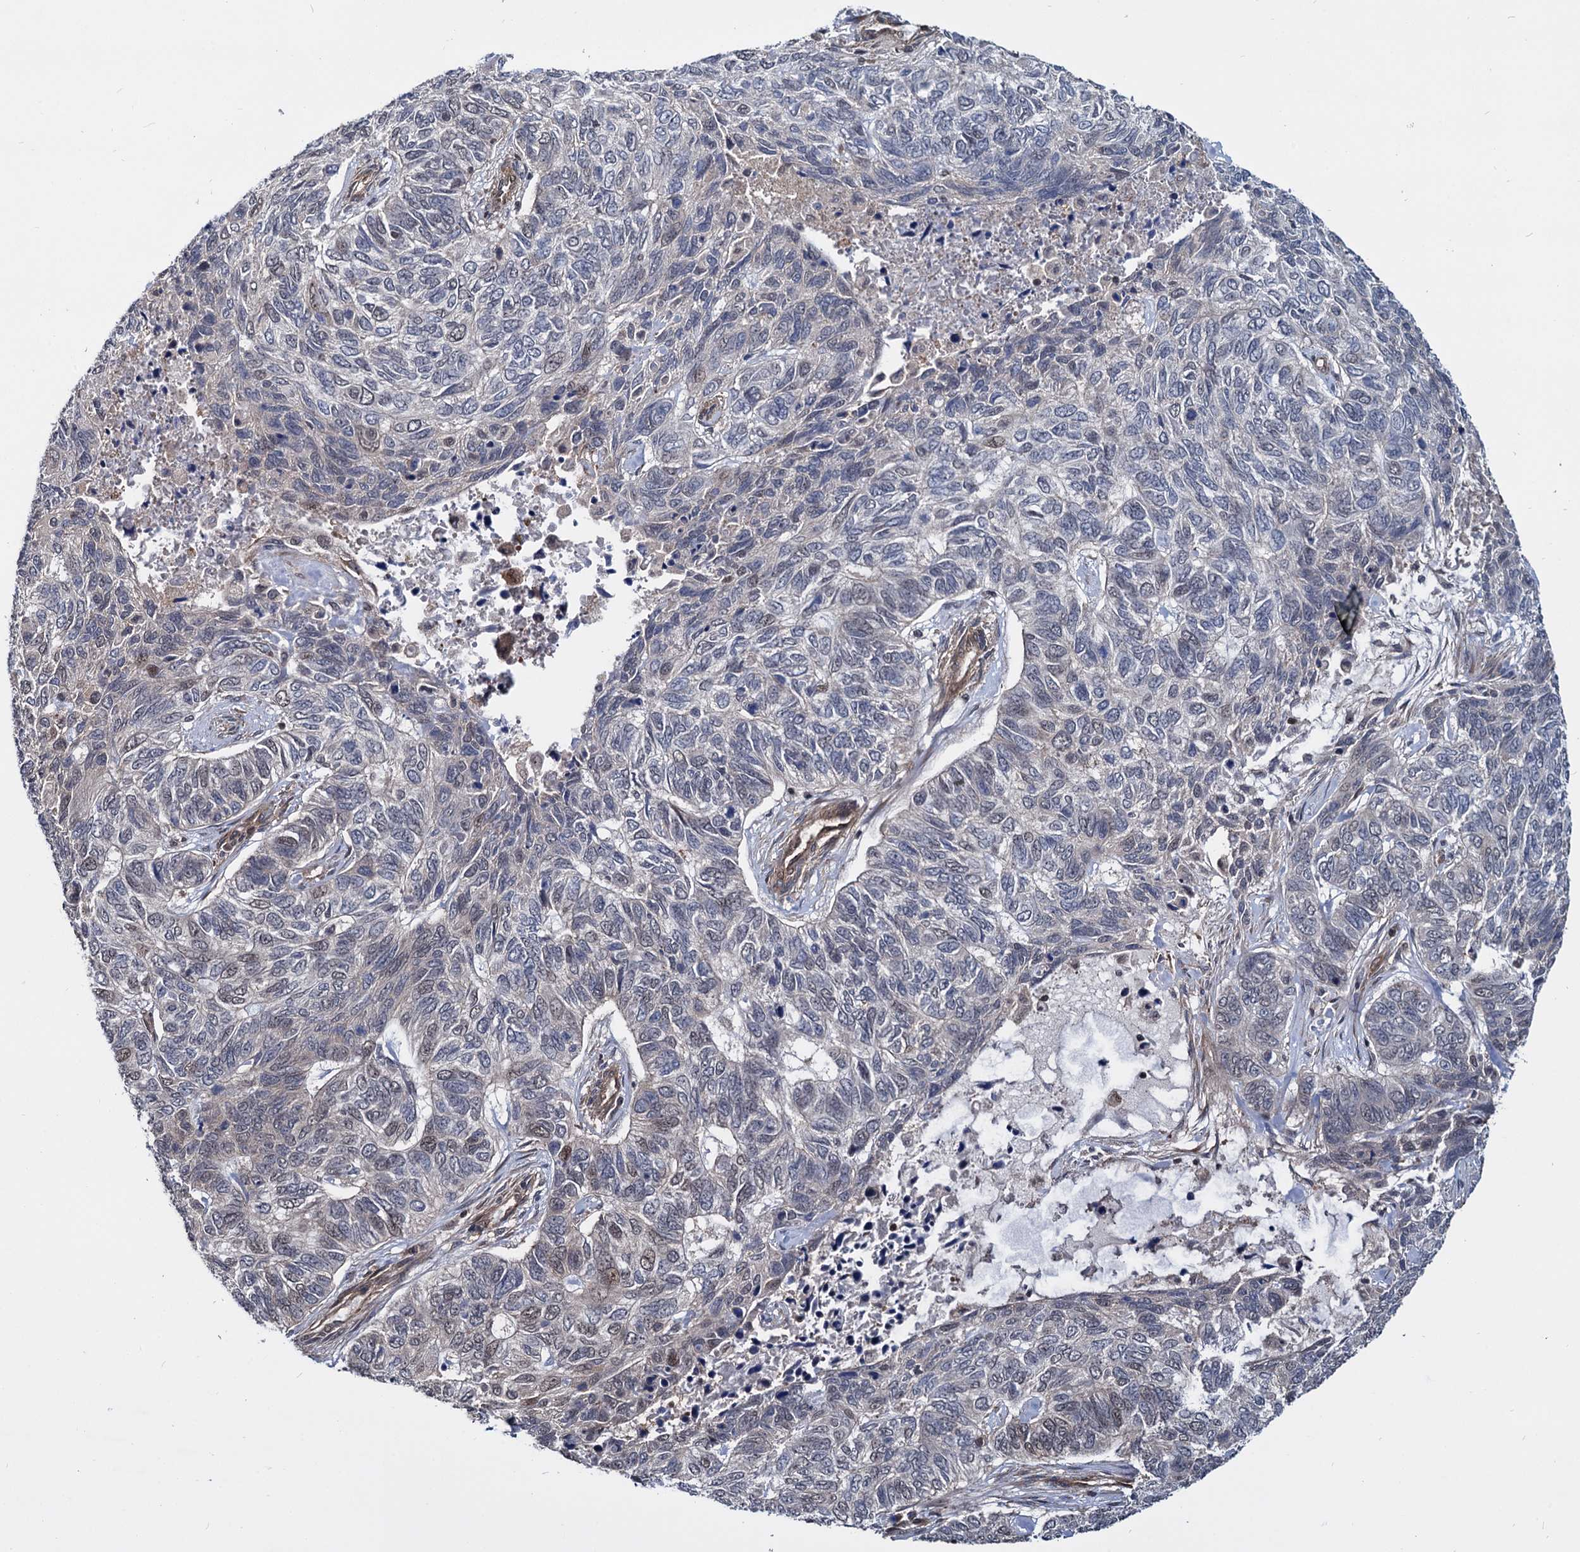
{"staining": {"intensity": "weak", "quantity": "<25%", "location": "nuclear"}, "tissue": "skin cancer", "cell_type": "Tumor cells", "image_type": "cancer", "snomed": [{"axis": "morphology", "description": "Basal cell carcinoma"}, {"axis": "topography", "description": "Skin"}], "caption": "The image shows no significant staining in tumor cells of basal cell carcinoma (skin).", "gene": "UBLCP1", "patient": {"sex": "female", "age": 65}}